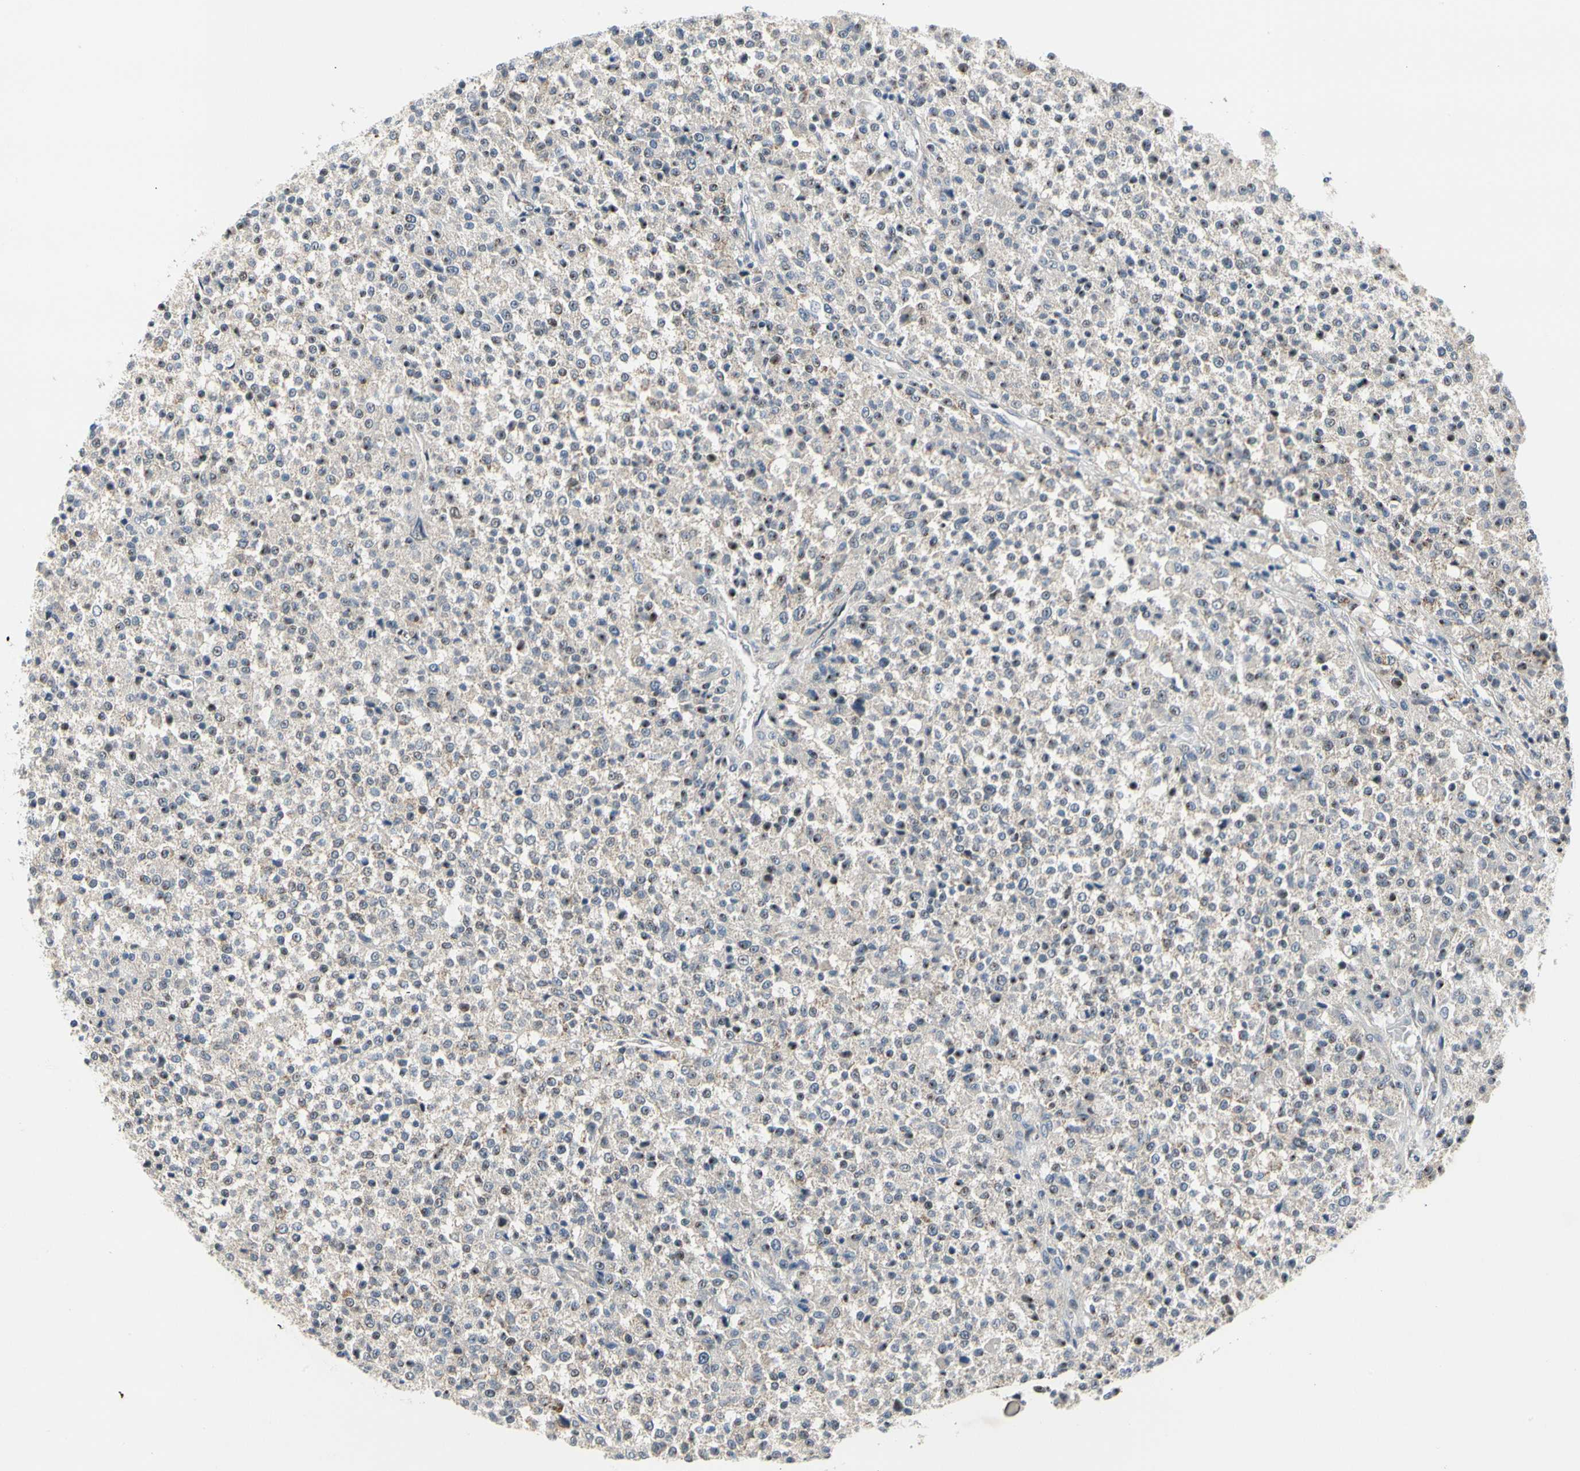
{"staining": {"intensity": "moderate", "quantity": "<25%", "location": "nuclear"}, "tissue": "testis cancer", "cell_type": "Tumor cells", "image_type": "cancer", "snomed": [{"axis": "morphology", "description": "Seminoma, NOS"}, {"axis": "topography", "description": "Testis"}], "caption": "An IHC micrograph of neoplastic tissue is shown. Protein staining in brown shows moderate nuclear positivity in testis cancer within tumor cells. Nuclei are stained in blue.", "gene": "NFASC", "patient": {"sex": "male", "age": 59}}